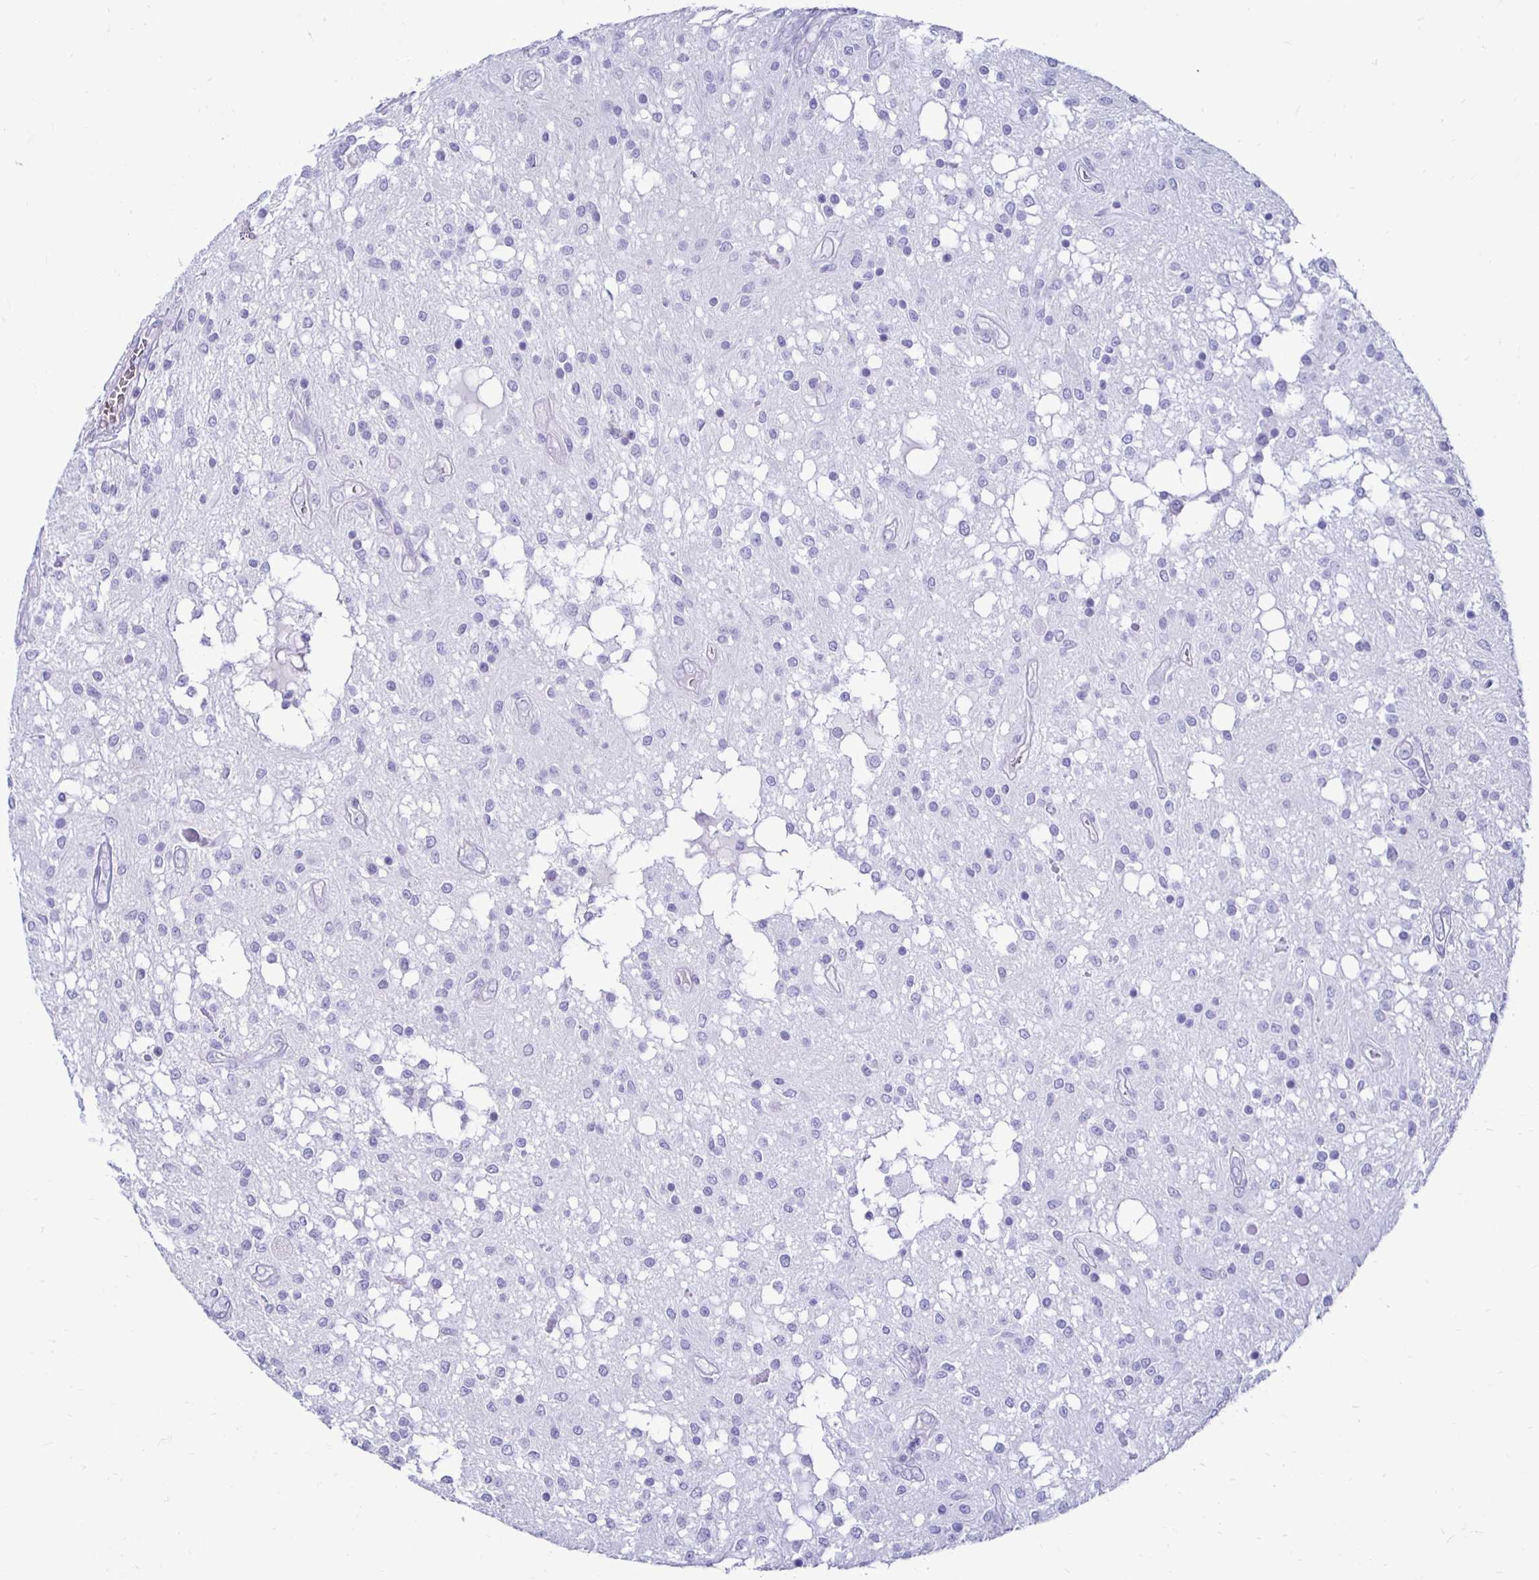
{"staining": {"intensity": "negative", "quantity": "none", "location": "none"}, "tissue": "glioma", "cell_type": "Tumor cells", "image_type": "cancer", "snomed": [{"axis": "morphology", "description": "Glioma, malignant, Low grade"}, {"axis": "topography", "description": "Cerebellum"}], "caption": "IHC of malignant glioma (low-grade) displays no expression in tumor cells.", "gene": "RHBDL3", "patient": {"sex": "female", "age": 14}}